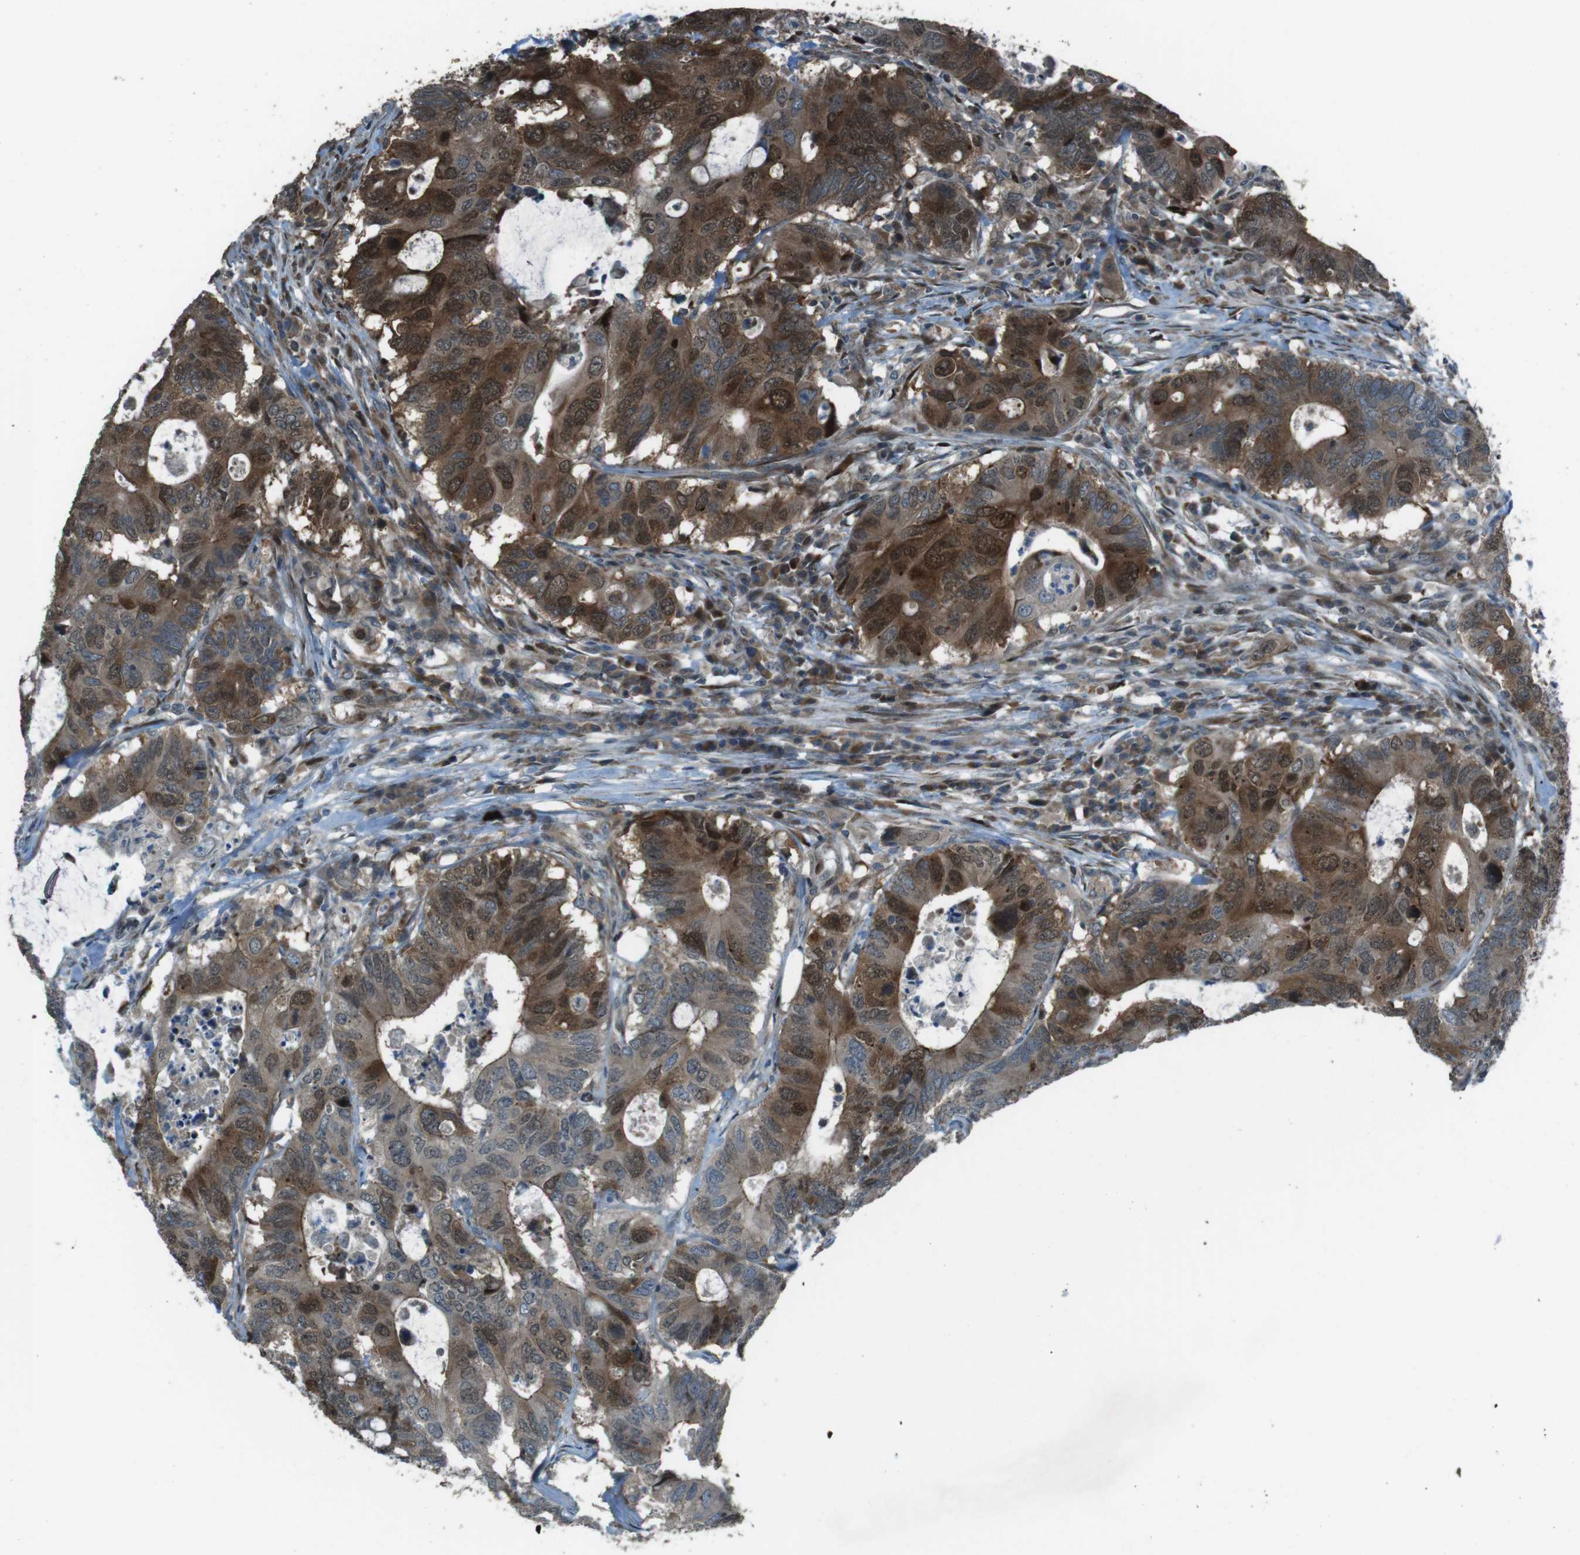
{"staining": {"intensity": "strong", "quantity": "25%-75%", "location": "cytoplasmic/membranous,nuclear"}, "tissue": "colorectal cancer", "cell_type": "Tumor cells", "image_type": "cancer", "snomed": [{"axis": "morphology", "description": "Adenocarcinoma, NOS"}, {"axis": "topography", "description": "Colon"}], "caption": "Brown immunohistochemical staining in human colorectal adenocarcinoma shows strong cytoplasmic/membranous and nuclear expression in about 25%-75% of tumor cells. The staining was performed using DAB, with brown indicating positive protein expression. Nuclei are stained blue with hematoxylin.", "gene": "ZNF330", "patient": {"sex": "male", "age": 71}}